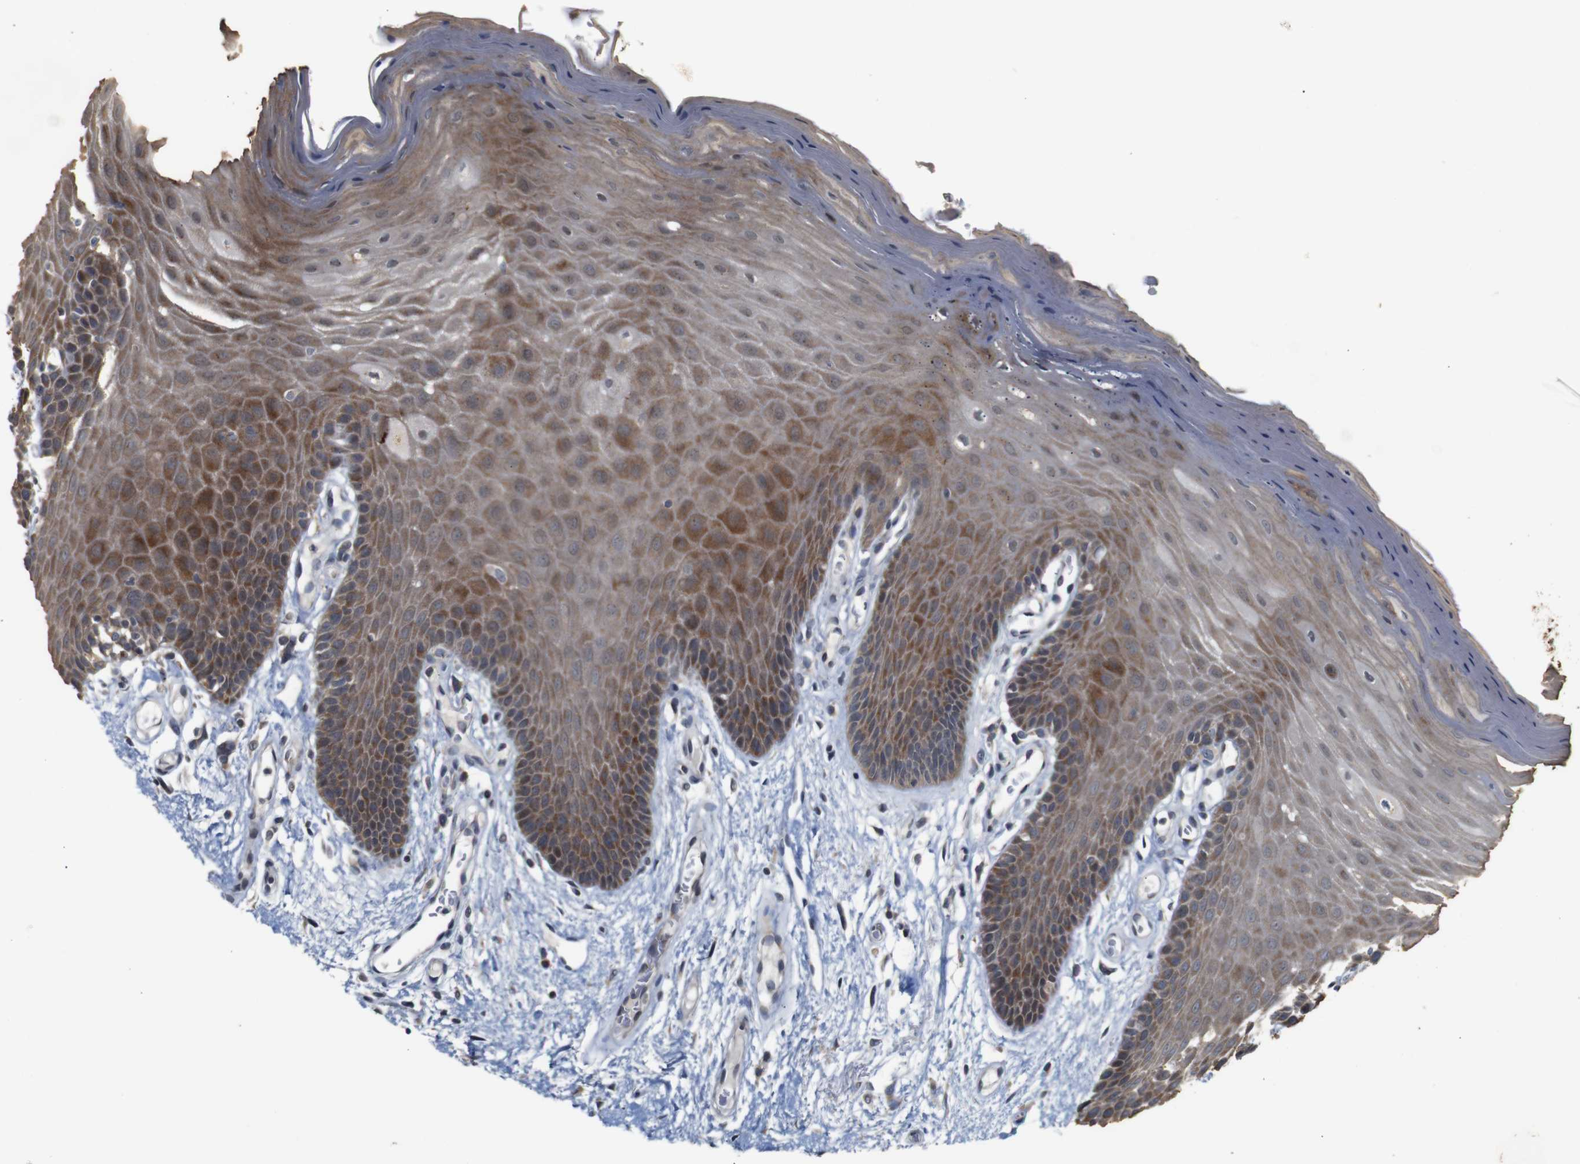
{"staining": {"intensity": "moderate", "quantity": ">75%", "location": "cytoplasmic/membranous"}, "tissue": "oral mucosa", "cell_type": "Squamous epithelial cells", "image_type": "normal", "snomed": [{"axis": "morphology", "description": "Normal tissue, NOS"}, {"axis": "morphology", "description": "Squamous cell carcinoma, NOS"}, {"axis": "topography", "description": "Skeletal muscle"}, {"axis": "topography", "description": "Adipose tissue"}, {"axis": "topography", "description": "Vascular tissue"}, {"axis": "topography", "description": "Oral tissue"}, {"axis": "topography", "description": "Peripheral nerve tissue"}, {"axis": "topography", "description": "Head-Neck"}], "caption": "Moderate cytoplasmic/membranous staining for a protein is present in approximately >75% of squamous epithelial cells of normal oral mucosa using immunohistochemistry.", "gene": "ATP7B", "patient": {"sex": "male", "age": 71}}